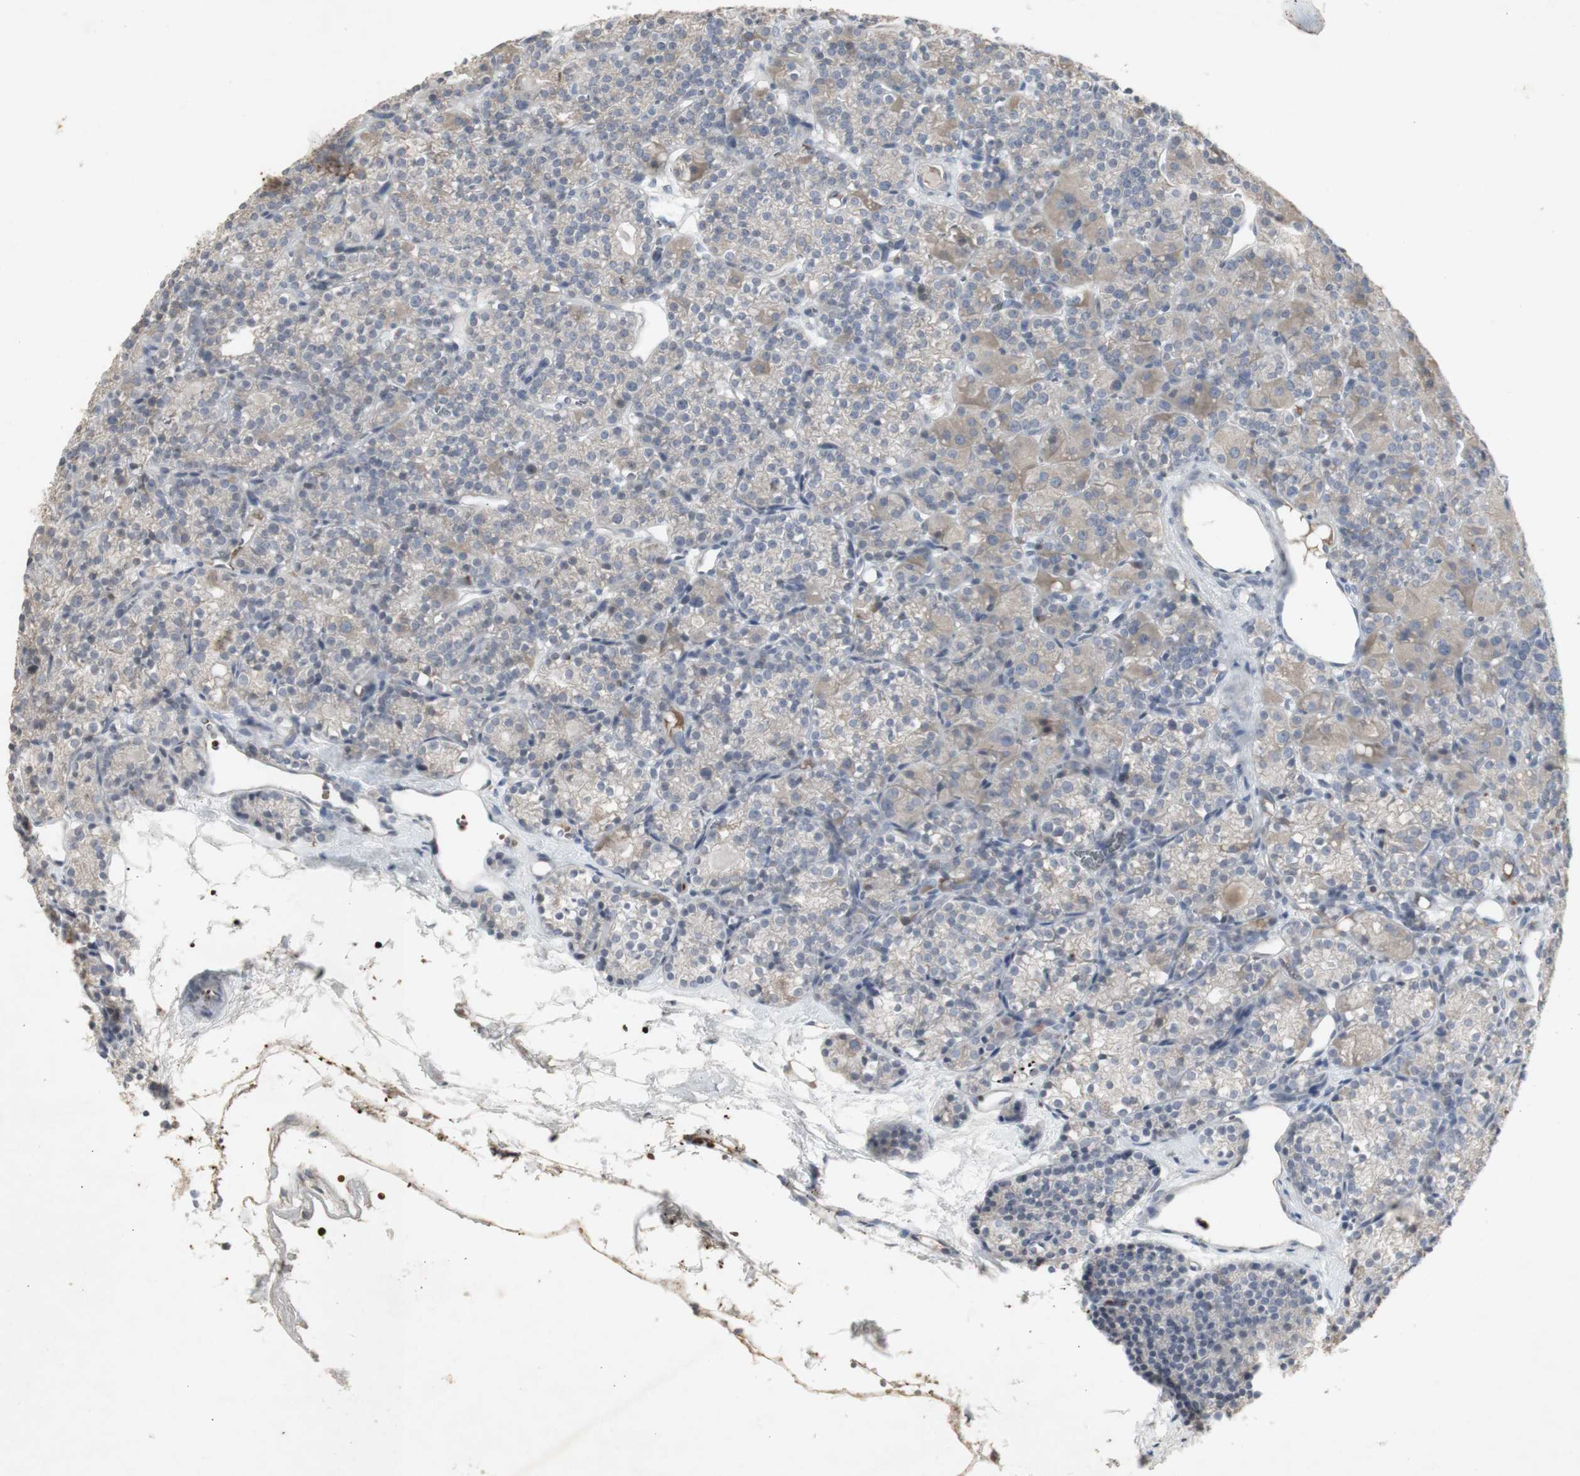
{"staining": {"intensity": "weak", "quantity": ">75%", "location": "cytoplasmic/membranous"}, "tissue": "parathyroid gland", "cell_type": "Glandular cells", "image_type": "normal", "snomed": [{"axis": "morphology", "description": "Normal tissue, NOS"}, {"axis": "topography", "description": "Parathyroid gland"}], "caption": "Protein analysis of unremarkable parathyroid gland shows weak cytoplasmic/membranous positivity in about >75% of glandular cells. The staining was performed using DAB, with brown indicating positive protein expression. Nuclei are stained blue with hematoxylin.", "gene": "INS", "patient": {"sex": "female", "age": 64}}